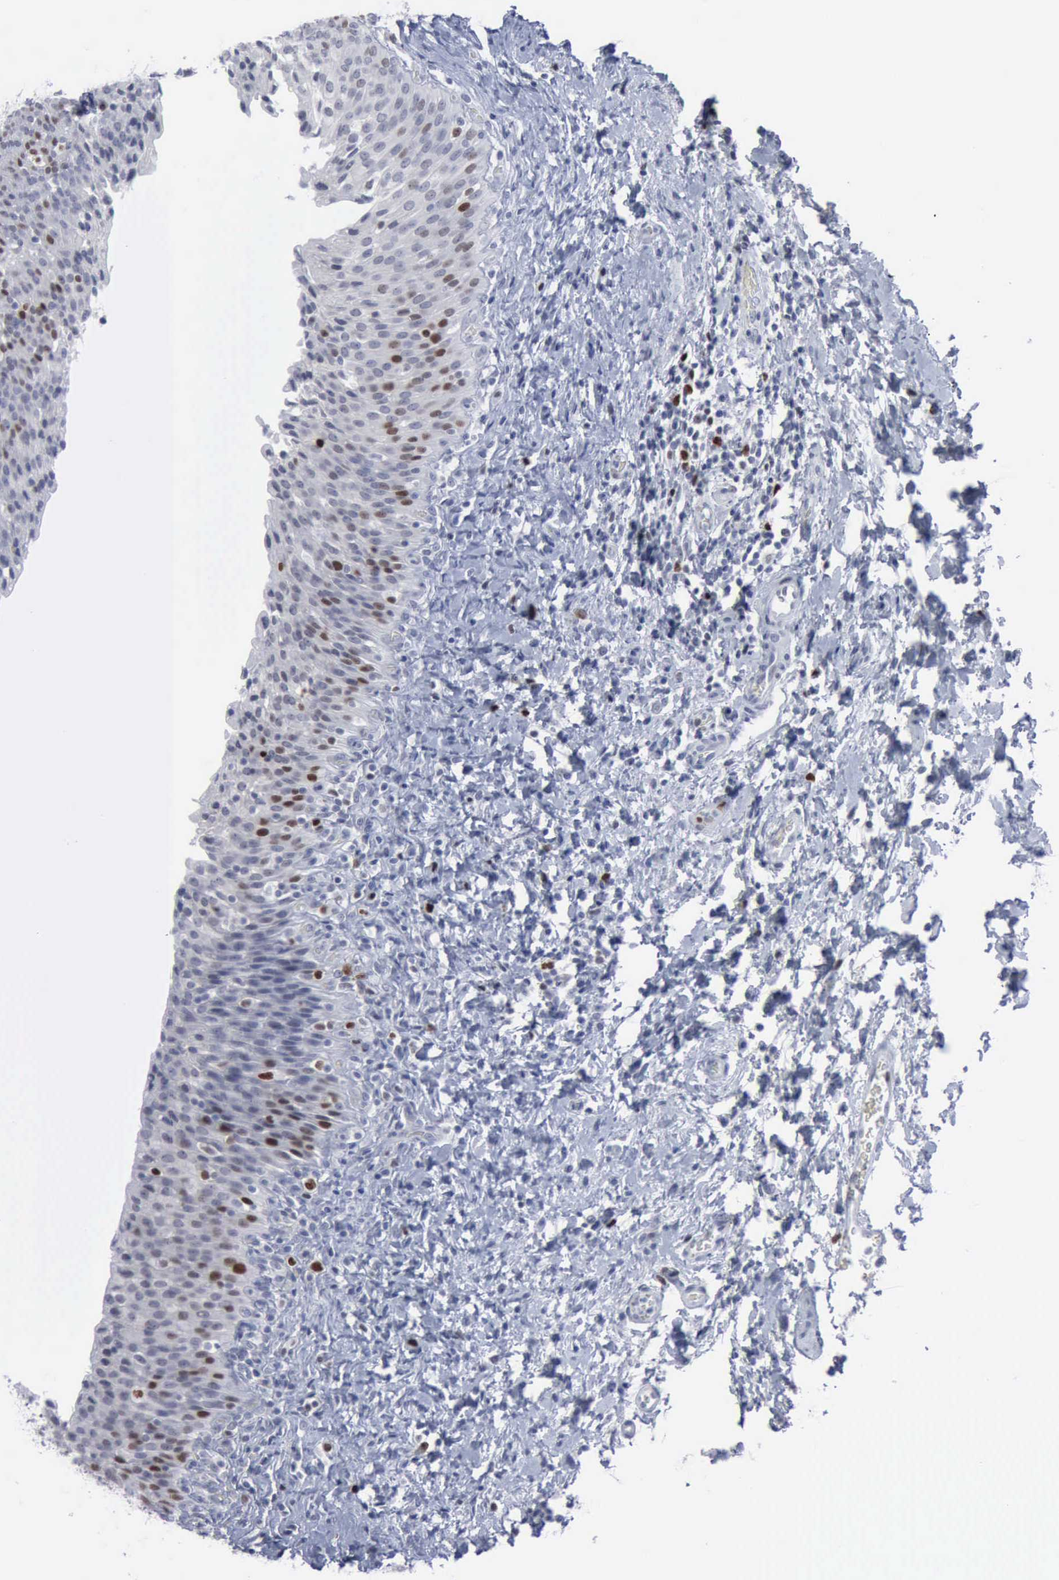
{"staining": {"intensity": "strong", "quantity": "<25%", "location": "nuclear"}, "tissue": "urinary bladder", "cell_type": "Urothelial cells", "image_type": "normal", "snomed": [{"axis": "morphology", "description": "Normal tissue, NOS"}, {"axis": "topography", "description": "Urinary bladder"}], "caption": "DAB immunohistochemical staining of benign urinary bladder displays strong nuclear protein staining in approximately <25% of urothelial cells.", "gene": "MCM5", "patient": {"sex": "male", "age": 51}}